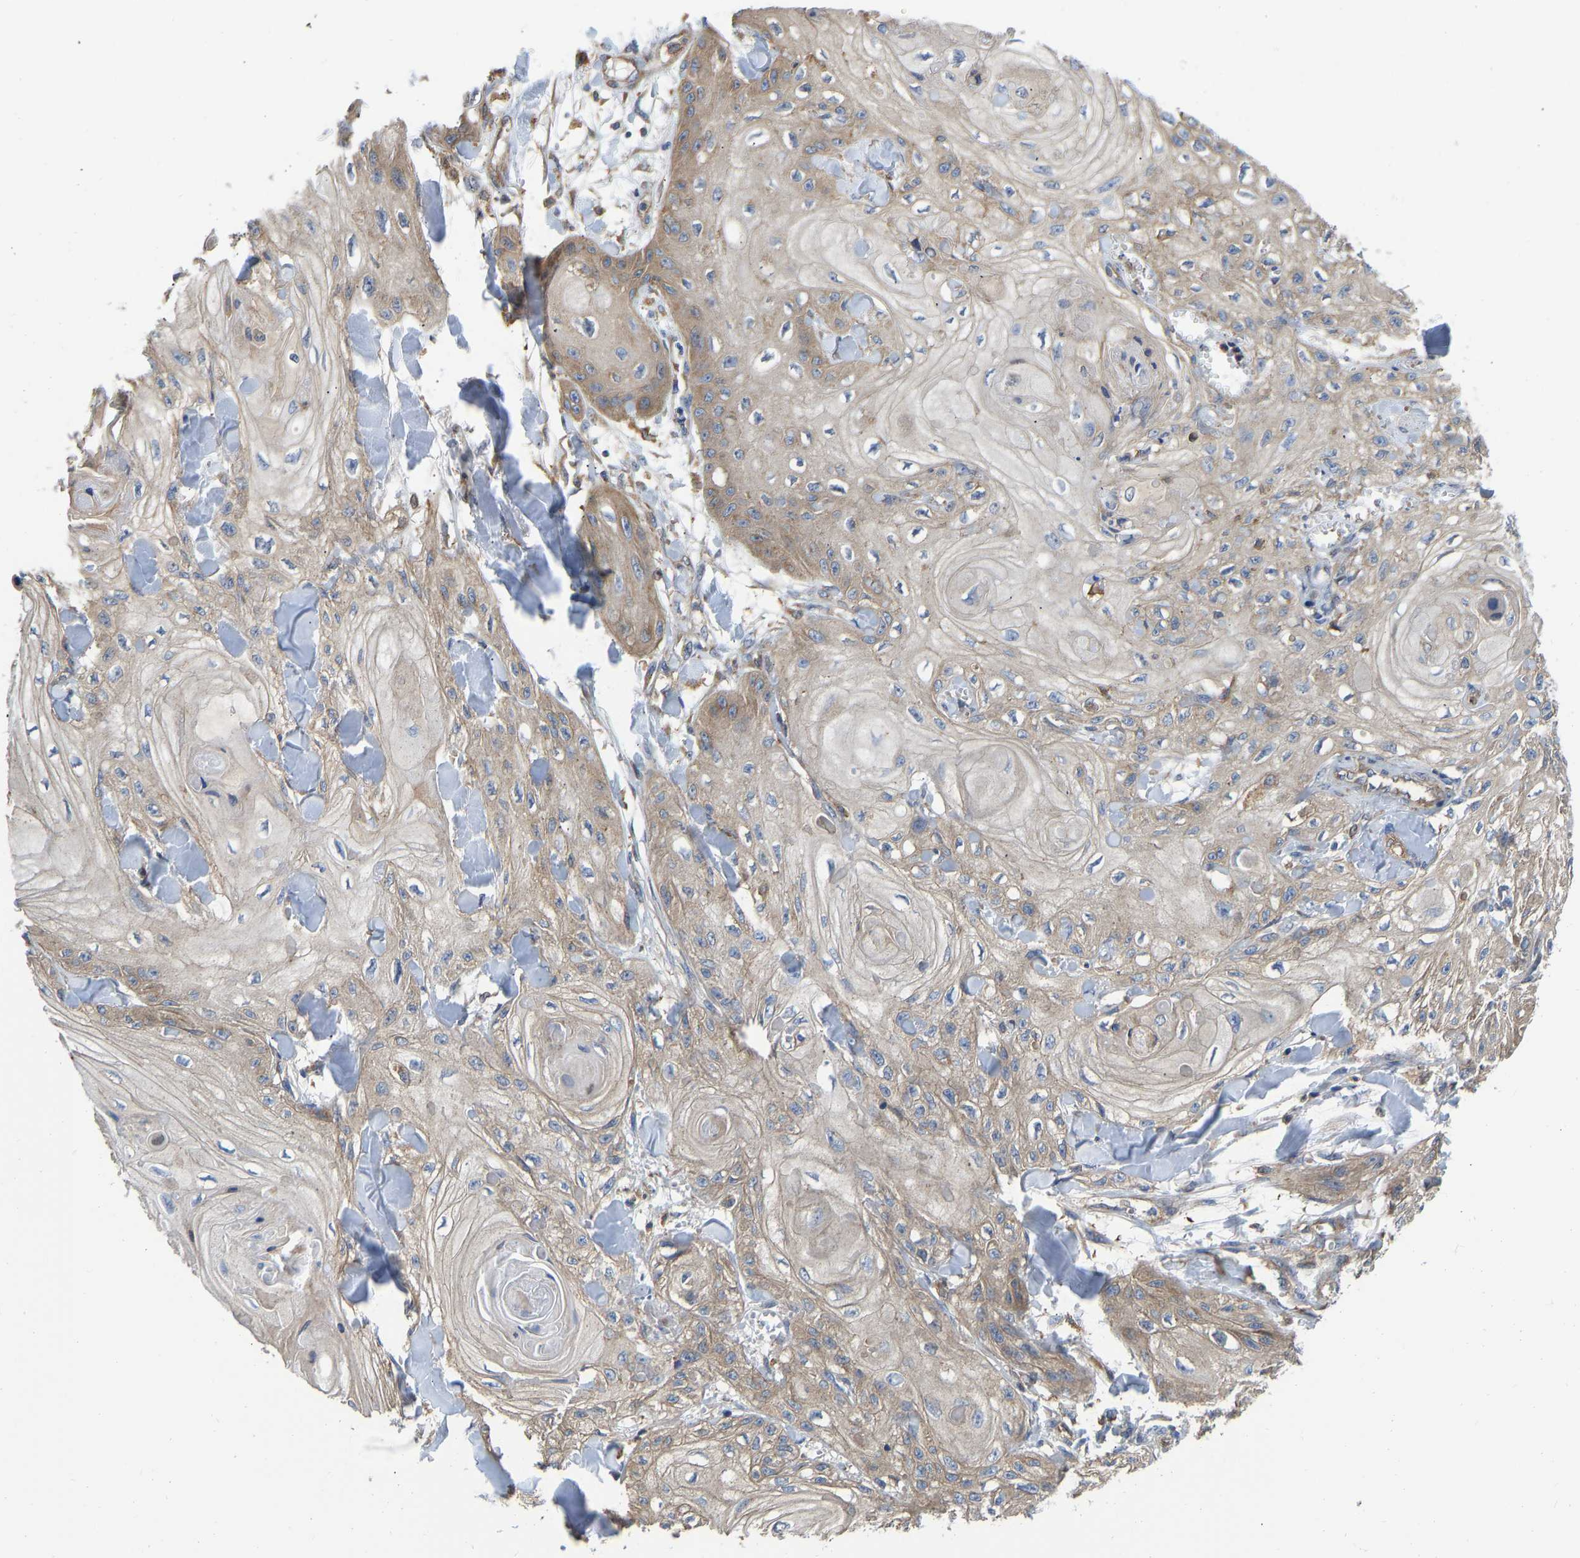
{"staining": {"intensity": "moderate", "quantity": "25%-75%", "location": "cytoplasmic/membranous"}, "tissue": "skin cancer", "cell_type": "Tumor cells", "image_type": "cancer", "snomed": [{"axis": "morphology", "description": "Squamous cell carcinoma, NOS"}, {"axis": "topography", "description": "Skin"}], "caption": "A brown stain shows moderate cytoplasmic/membranous staining of a protein in squamous cell carcinoma (skin) tumor cells.", "gene": "FLNB", "patient": {"sex": "male", "age": 74}}